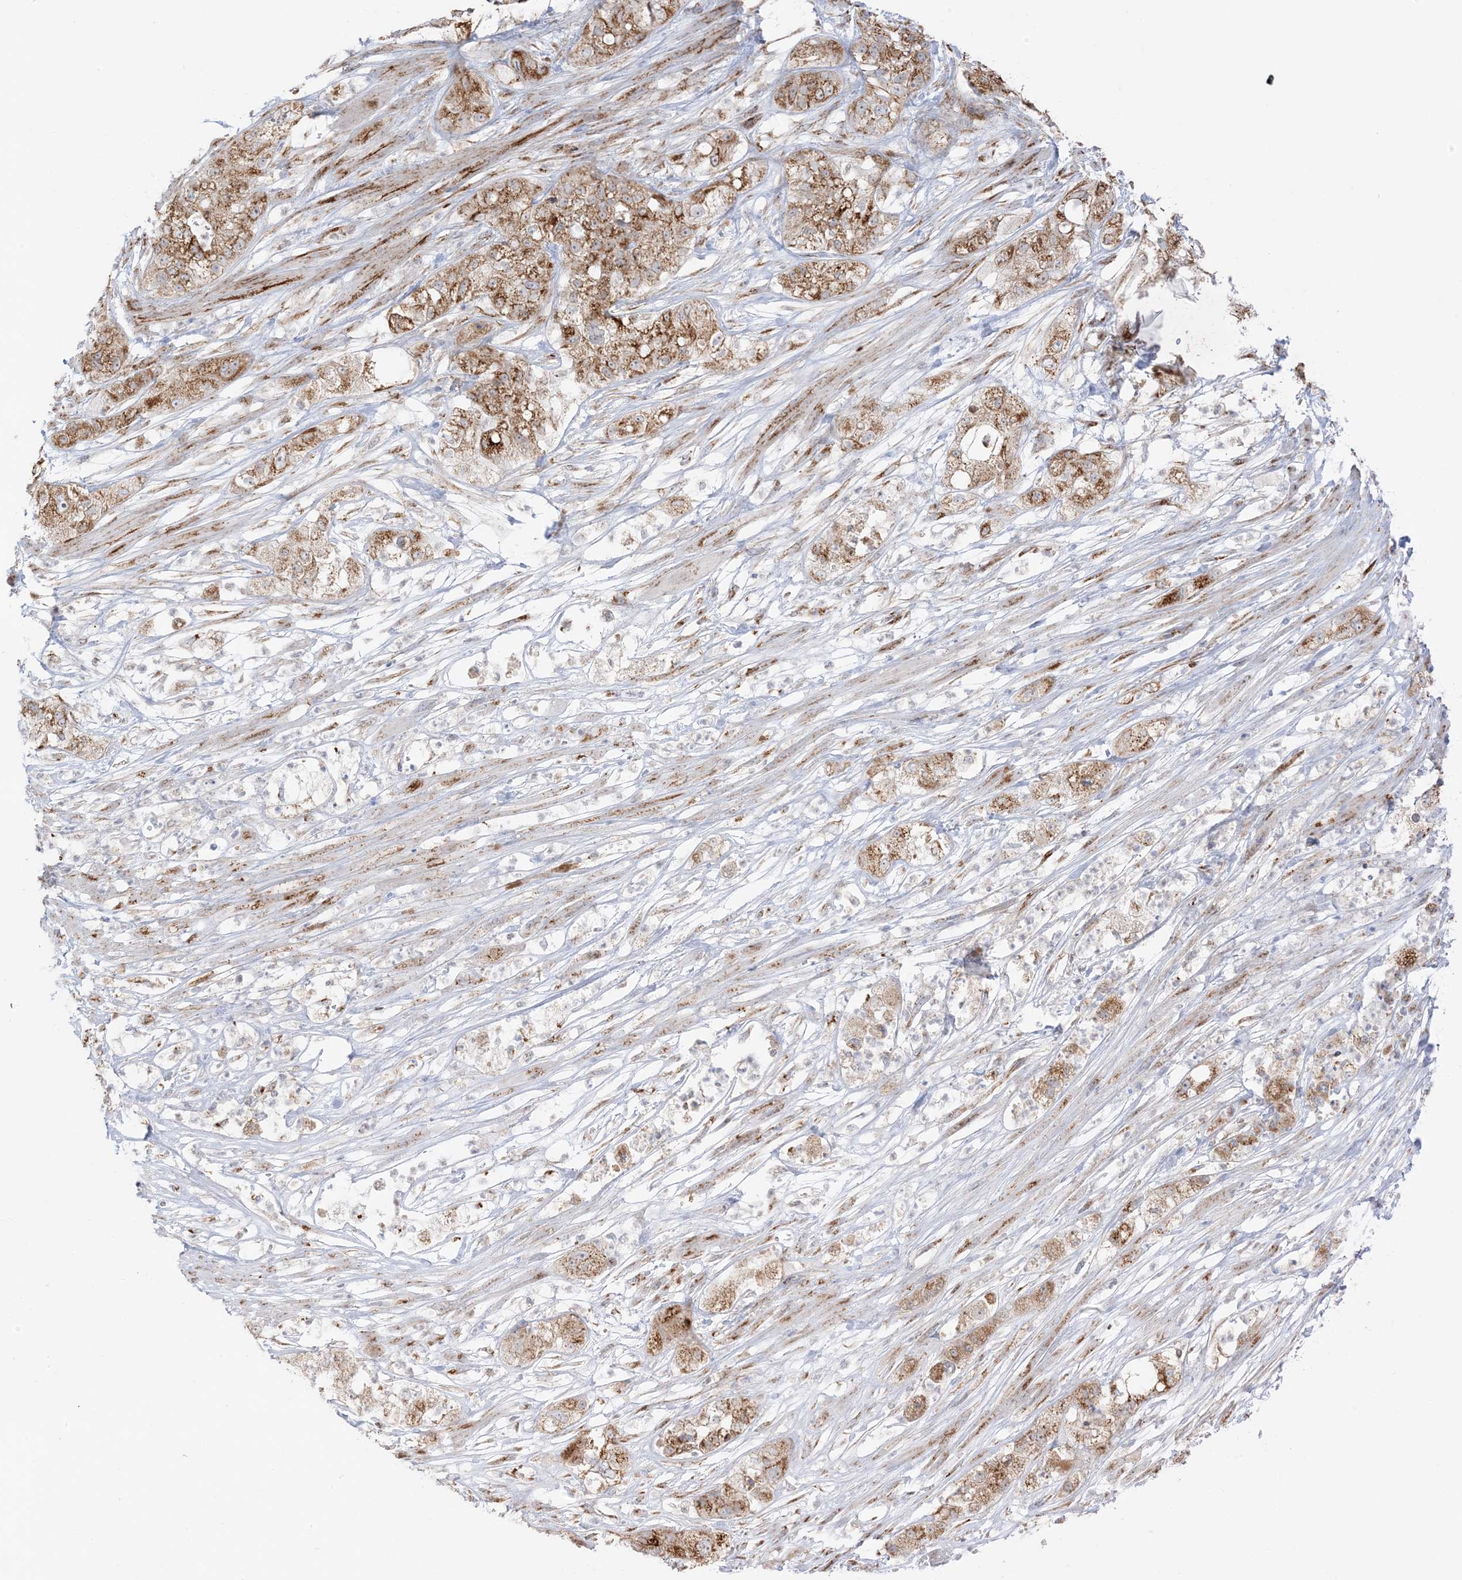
{"staining": {"intensity": "strong", "quantity": ">75%", "location": "cytoplasmic/membranous"}, "tissue": "pancreatic cancer", "cell_type": "Tumor cells", "image_type": "cancer", "snomed": [{"axis": "morphology", "description": "Adenocarcinoma, NOS"}, {"axis": "topography", "description": "Pancreas"}], "caption": "Pancreatic adenocarcinoma stained with DAB immunohistochemistry reveals high levels of strong cytoplasmic/membranous staining in approximately >75% of tumor cells. (brown staining indicates protein expression, while blue staining denotes nuclei).", "gene": "SLC25A12", "patient": {"sex": "female", "age": 78}}